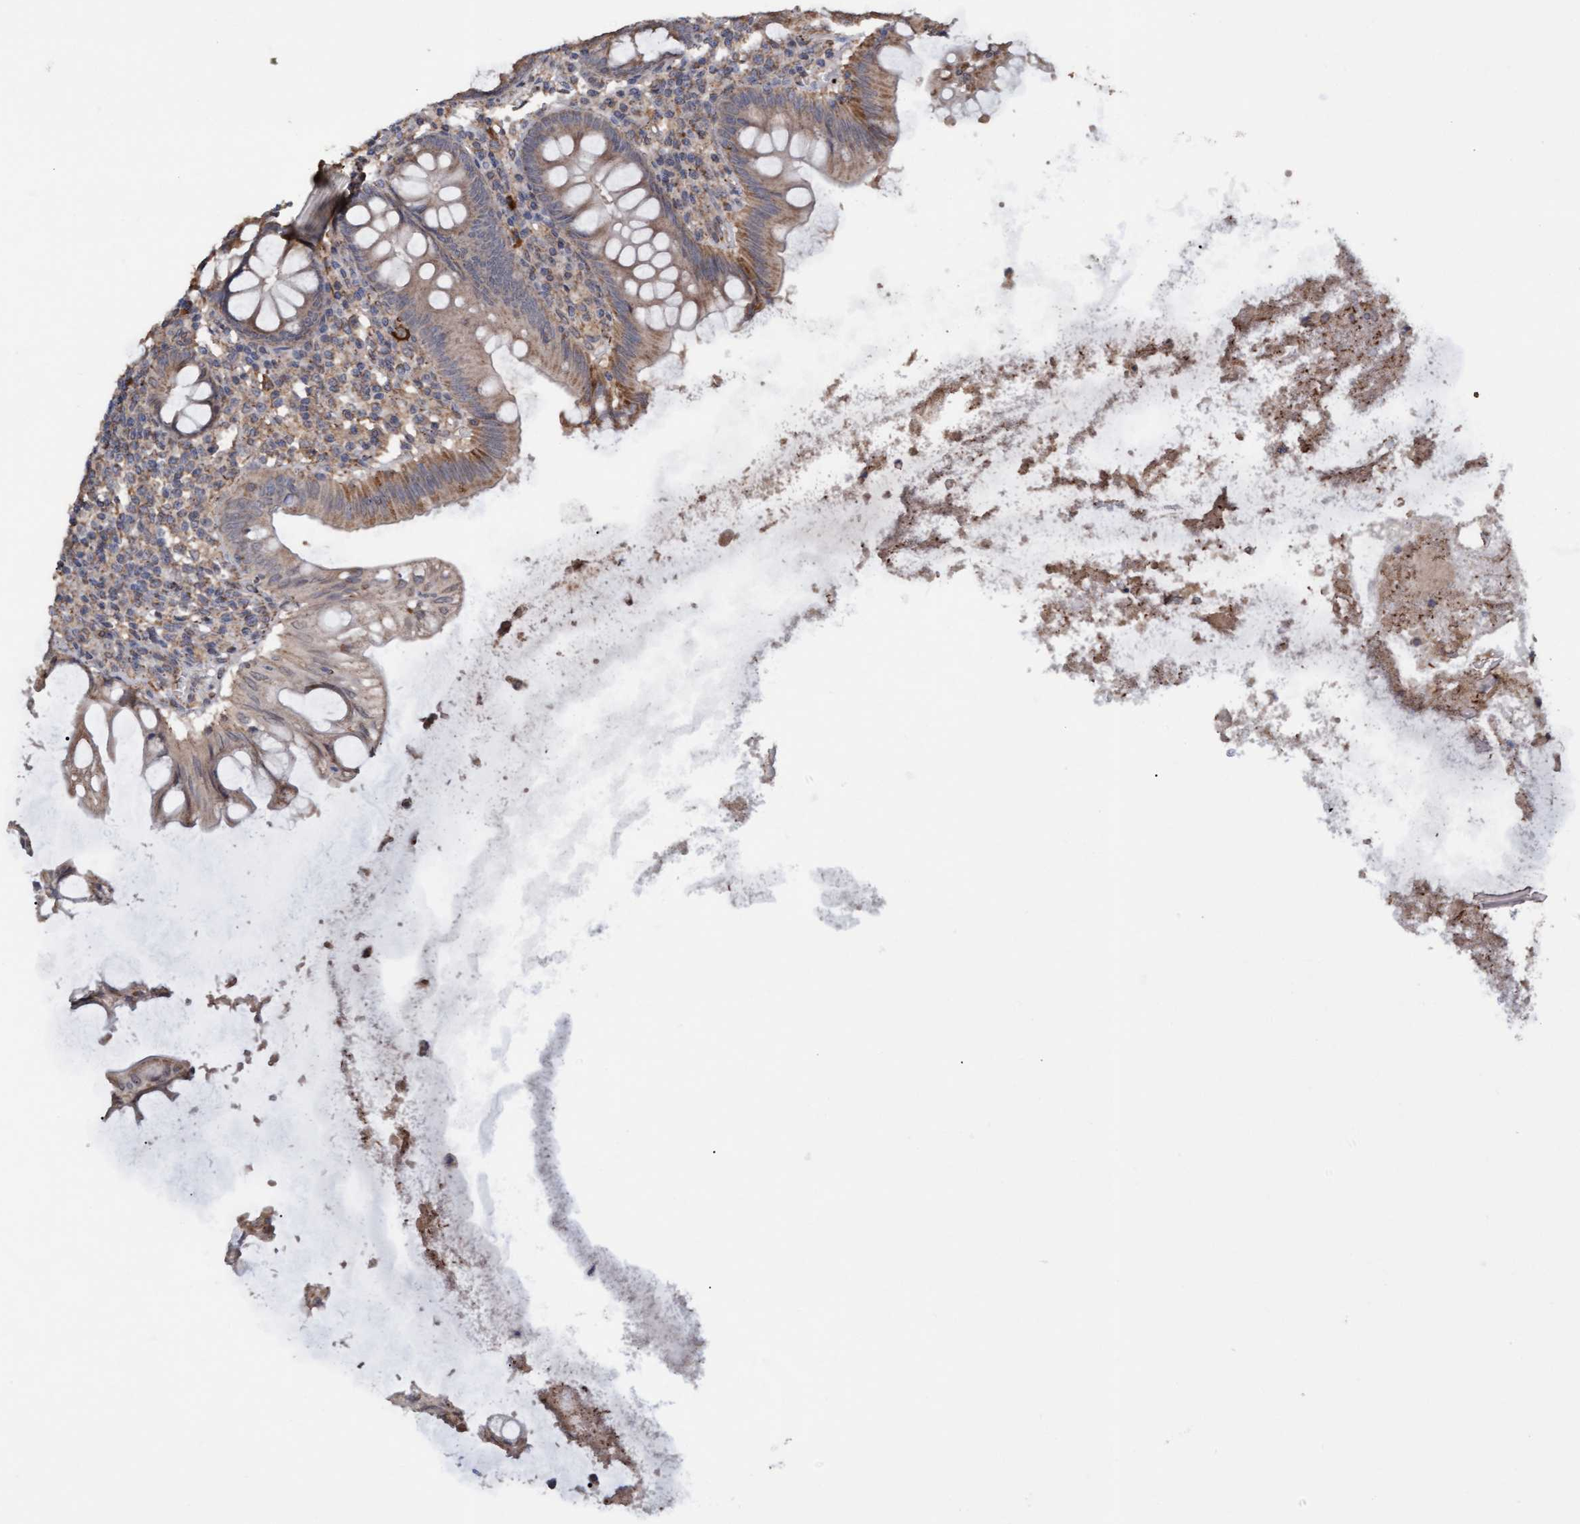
{"staining": {"intensity": "weak", "quantity": ">75%", "location": "cytoplasmic/membranous"}, "tissue": "appendix", "cell_type": "Glandular cells", "image_type": "normal", "snomed": [{"axis": "morphology", "description": "Normal tissue, NOS"}, {"axis": "topography", "description": "Appendix"}], "caption": "About >75% of glandular cells in benign human appendix reveal weak cytoplasmic/membranous protein positivity as visualized by brown immunohistochemical staining.", "gene": "MGLL", "patient": {"sex": "male", "age": 56}}